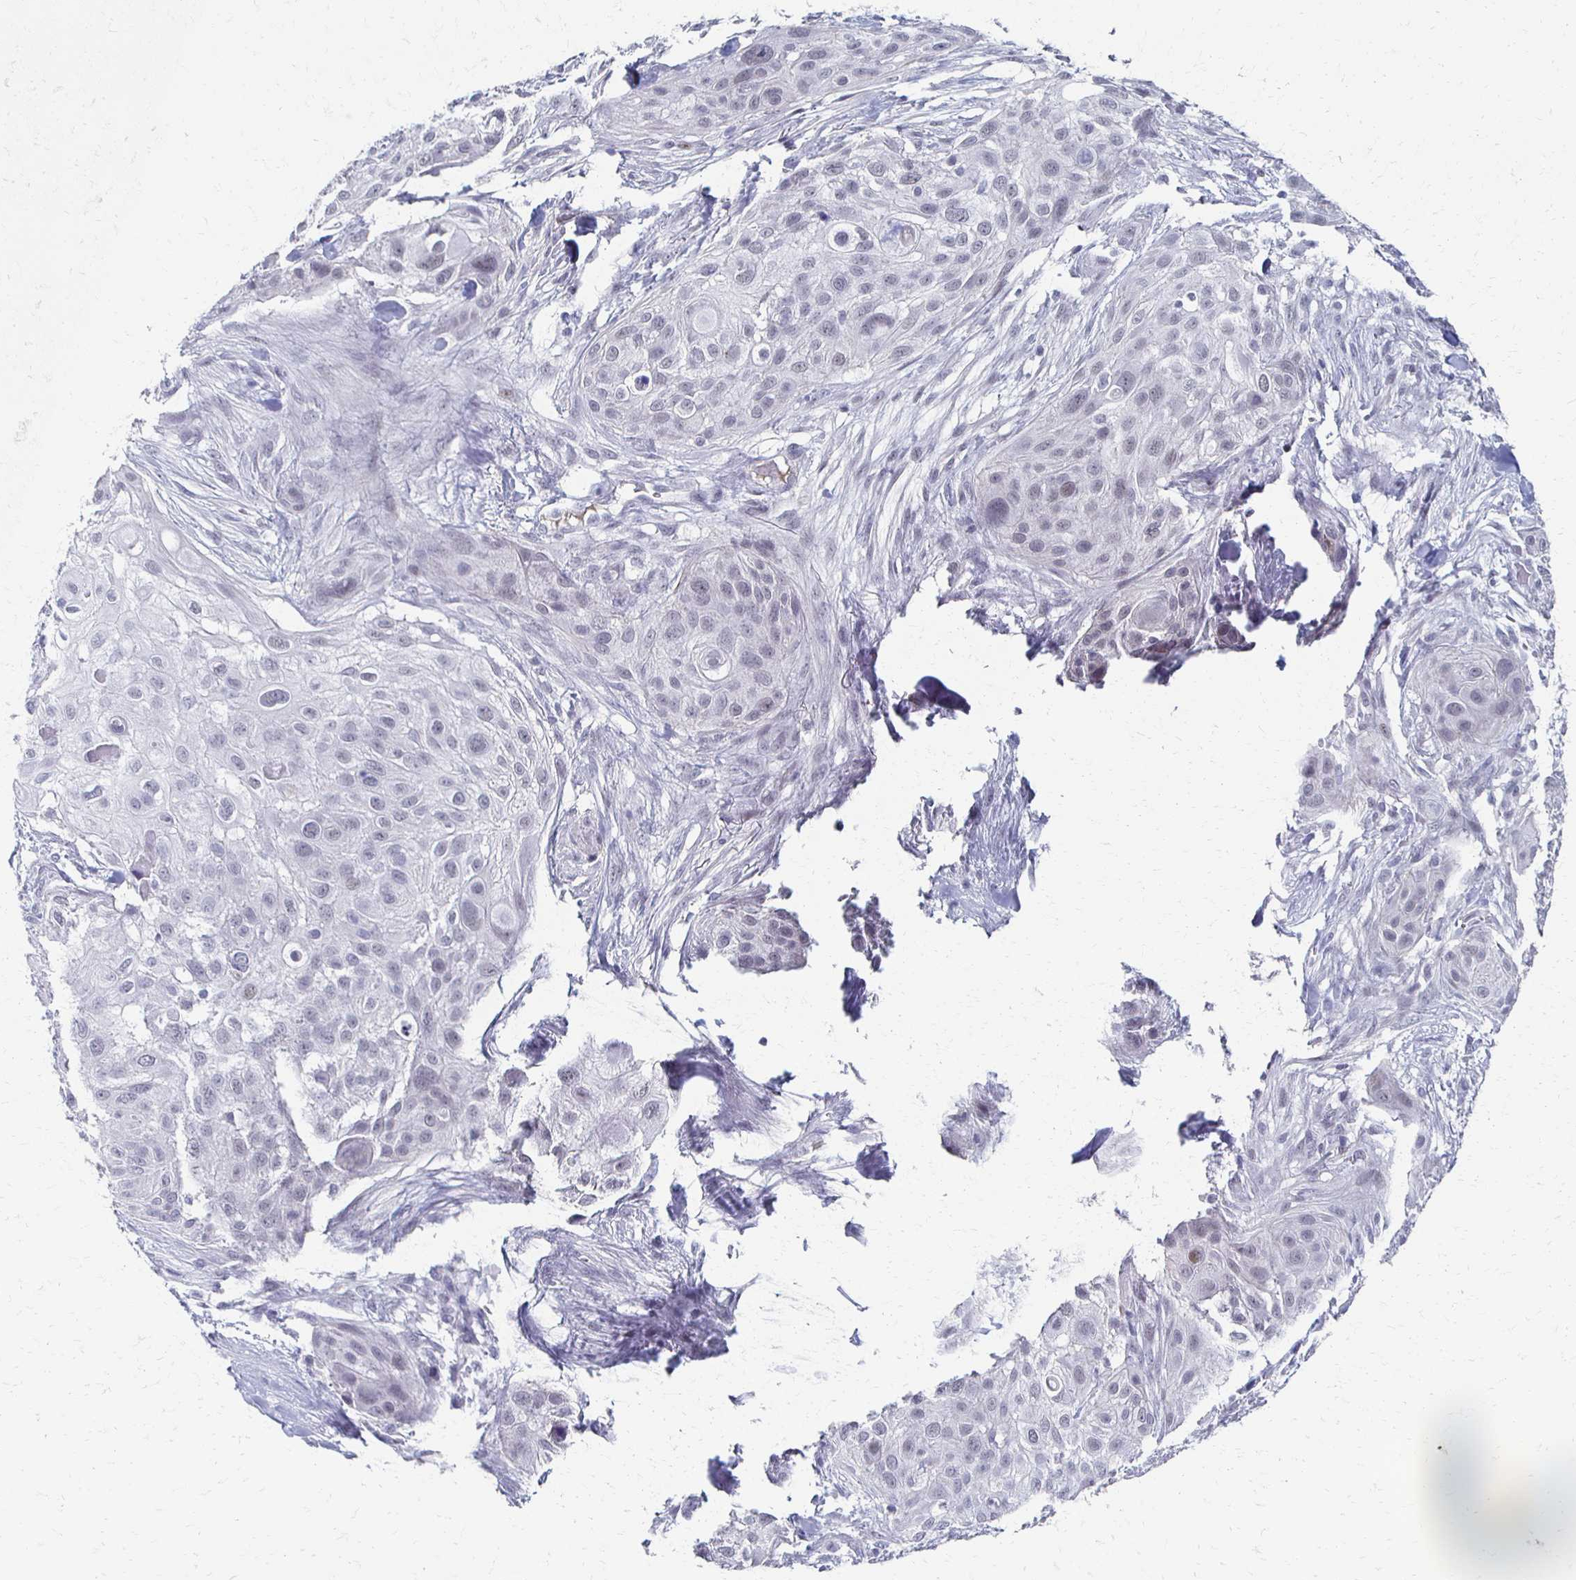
{"staining": {"intensity": "negative", "quantity": "none", "location": "none"}, "tissue": "skin cancer", "cell_type": "Tumor cells", "image_type": "cancer", "snomed": [{"axis": "morphology", "description": "Squamous cell carcinoma, NOS"}, {"axis": "topography", "description": "Skin"}], "caption": "Immunohistochemistry of human skin cancer (squamous cell carcinoma) exhibits no positivity in tumor cells. (IHC, brightfield microscopy, high magnification).", "gene": "CXCR2", "patient": {"sex": "female", "age": 87}}